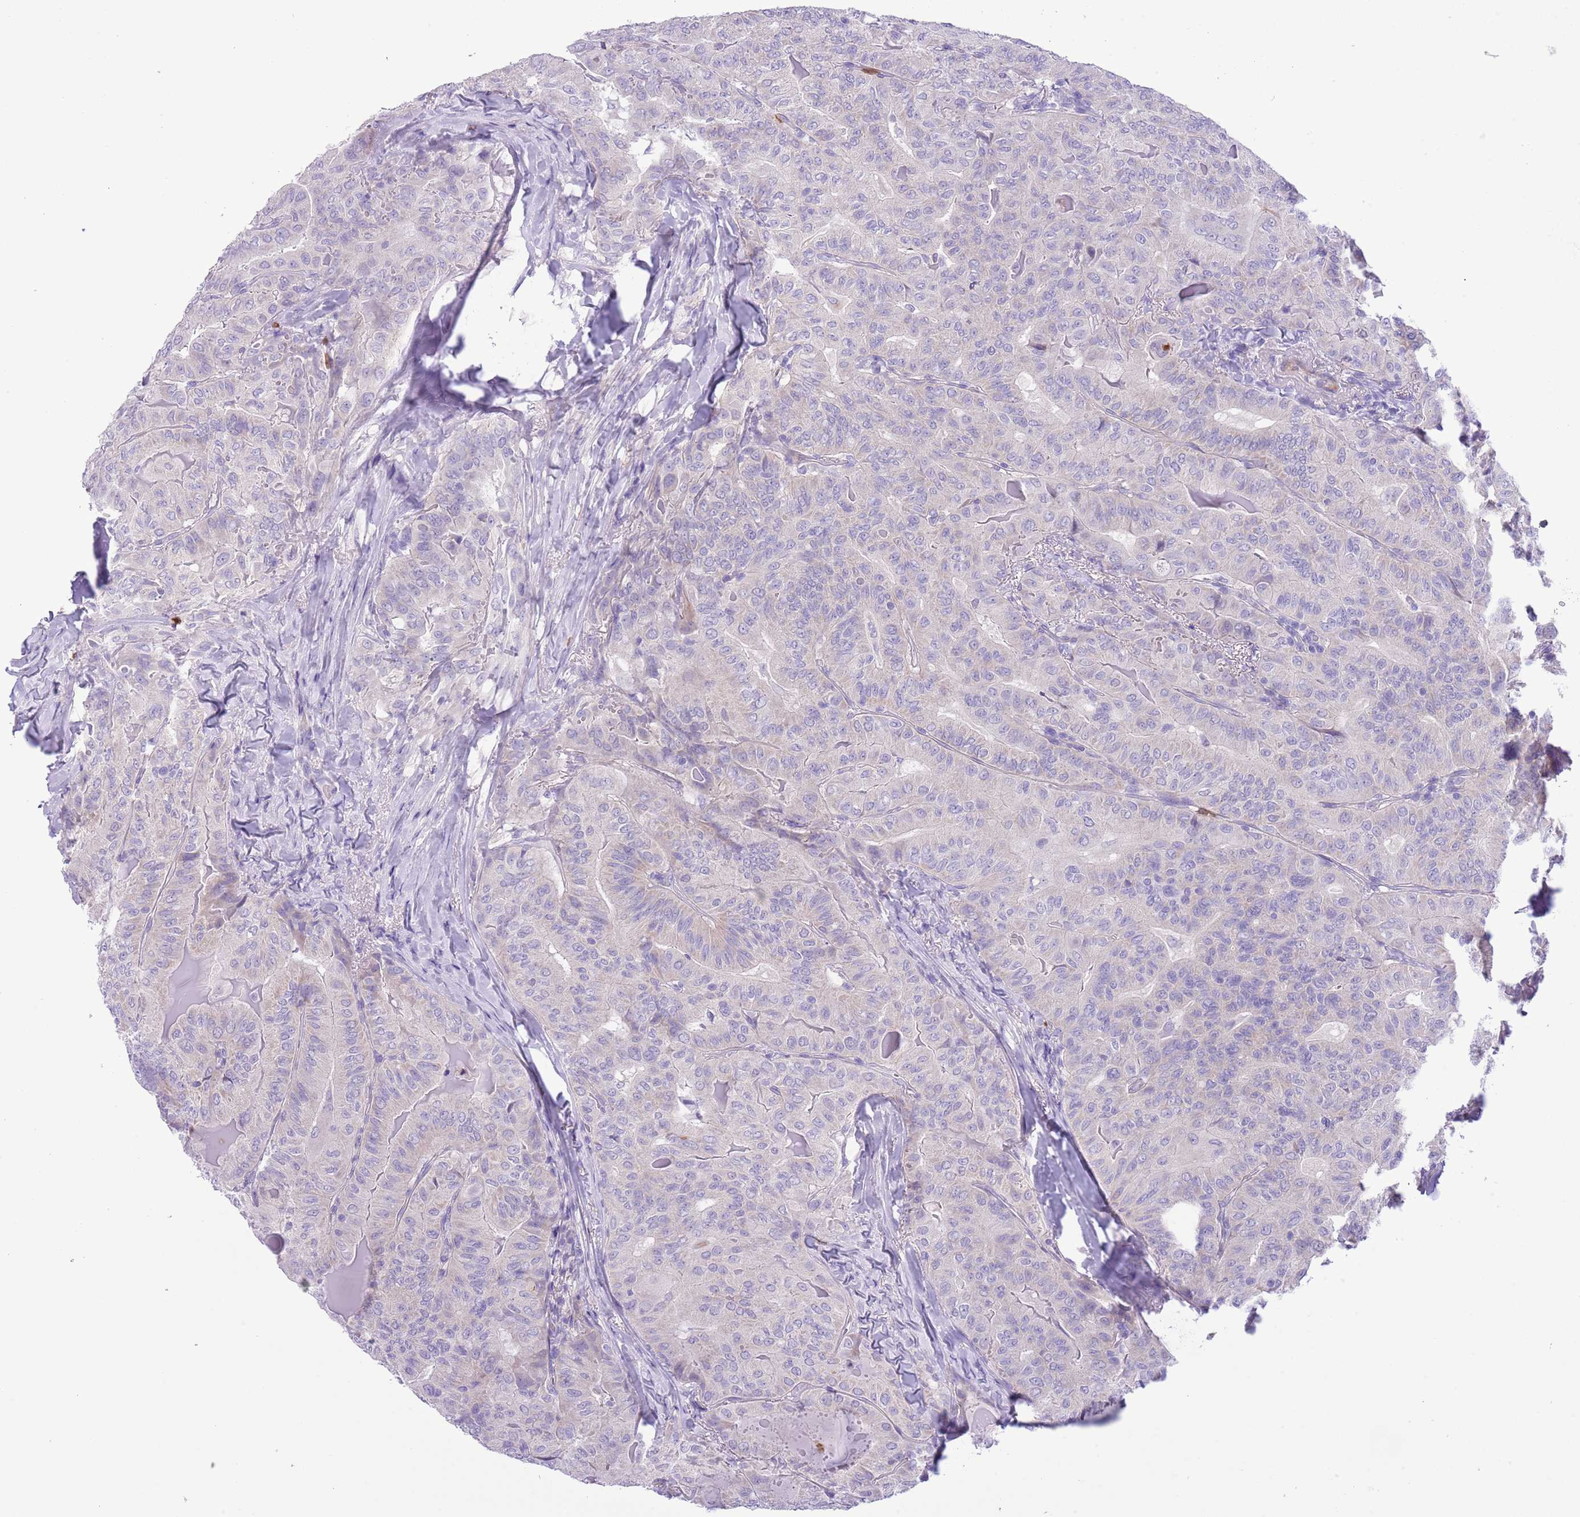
{"staining": {"intensity": "negative", "quantity": "none", "location": "none"}, "tissue": "thyroid cancer", "cell_type": "Tumor cells", "image_type": "cancer", "snomed": [{"axis": "morphology", "description": "Papillary adenocarcinoma, NOS"}, {"axis": "topography", "description": "Thyroid gland"}], "caption": "Immunohistochemistry of thyroid papillary adenocarcinoma shows no positivity in tumor cells.", "gene": "OR6M1", "patient": {"sex": "female", "age": 68}}